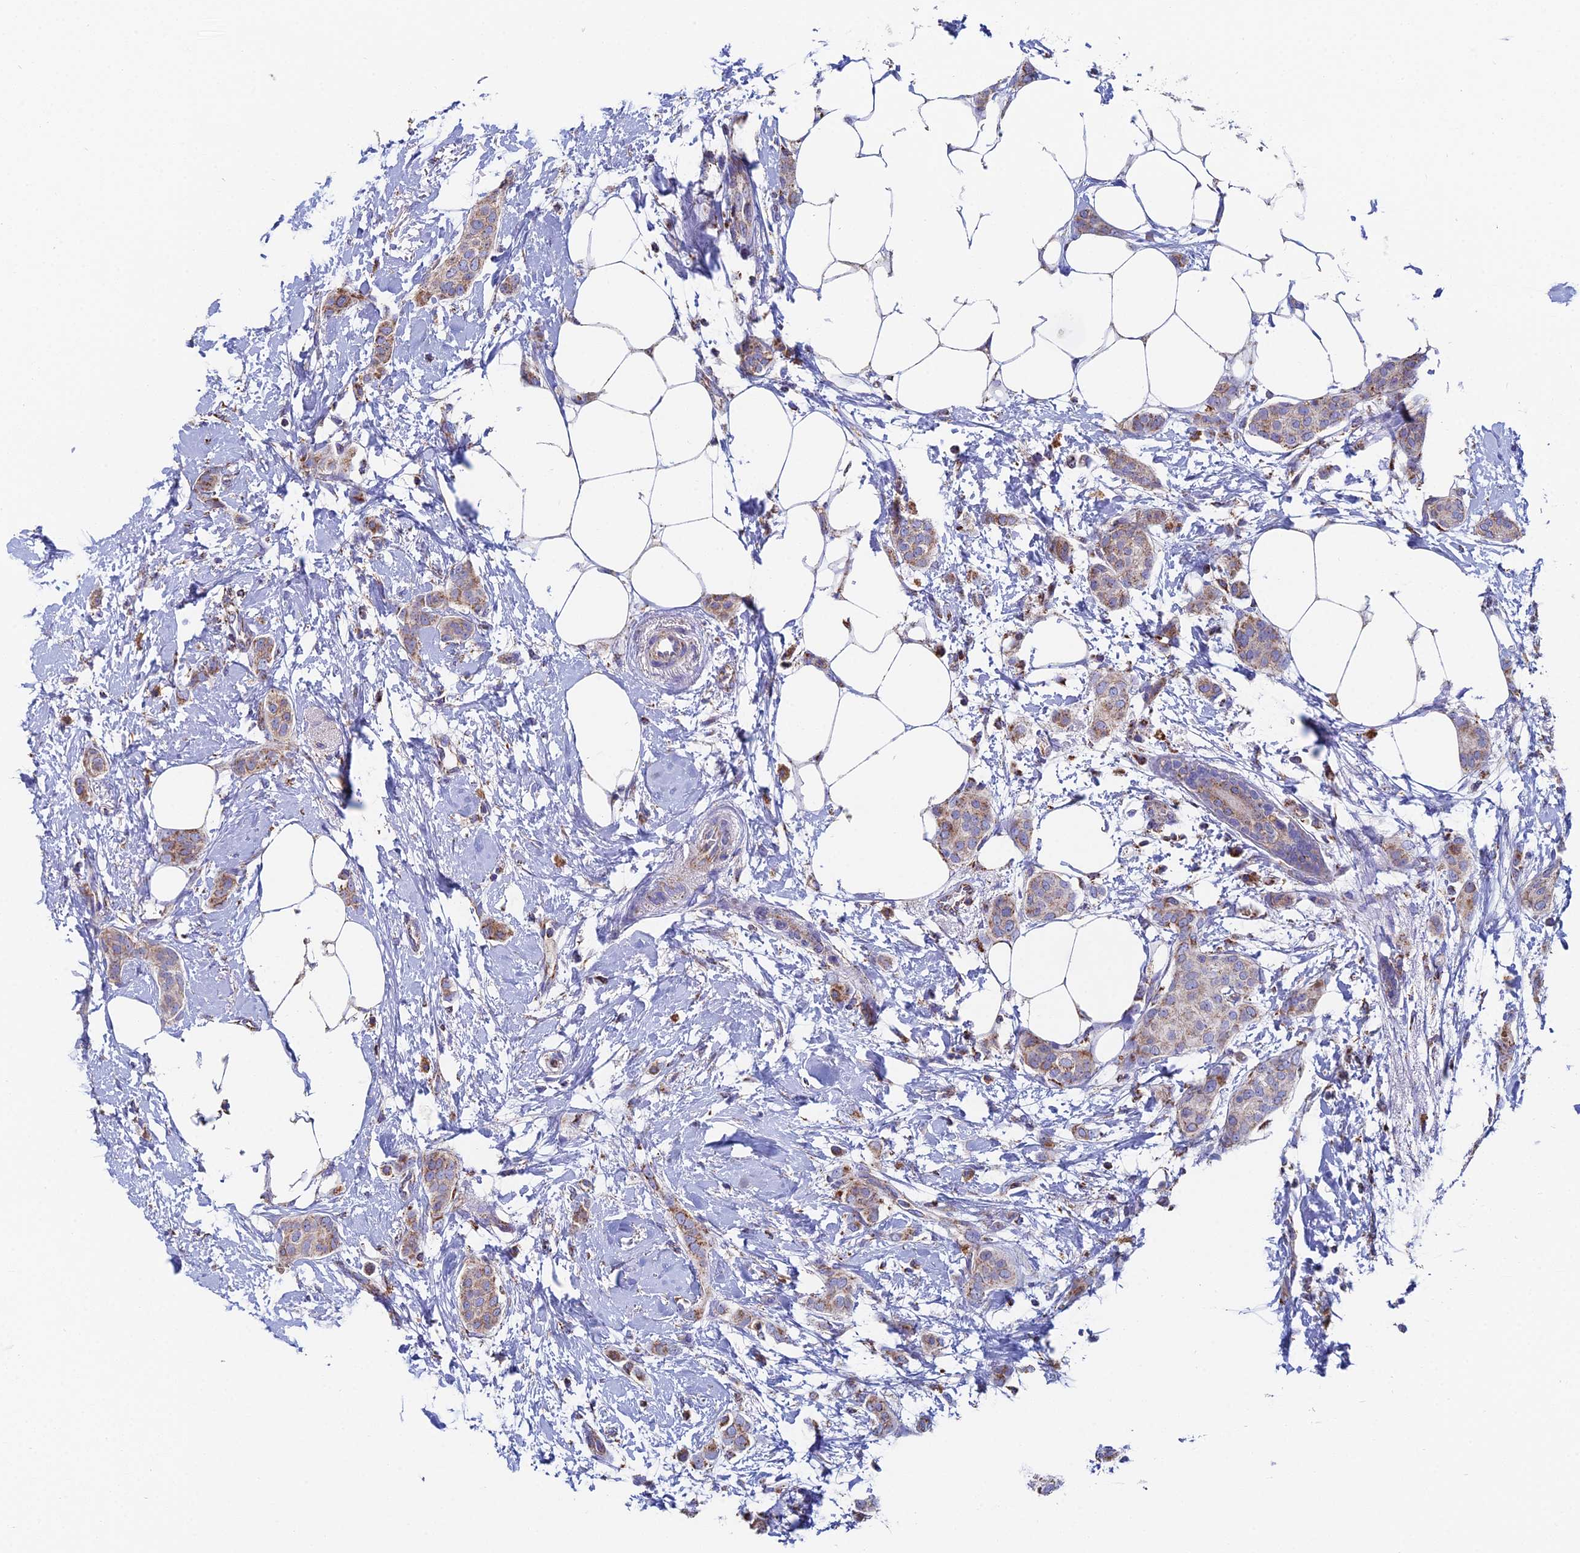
{"staining": {"intensity": "moderate", "quantity": "25%-75%", "location": "cytoplasmic/membranous"}, "tissue": "breast cancer", "cell_type": "Tumor cells", "image_type": "cancer", "snomed": [{"axis": "morphology", "description": "Duct carcinoma"}, {"axis": "topography", "description": "Breast"}], "caption": "A high-resolution histopathology image shows immunohistochemistry (IHC) staining of infiltrating ductal carcinoma (breast), which demonstrates moderate cytoplasmic/membranous staining in about 25%-75% of tumor cells. (Brightfield microscopy of DAB IHC at high magnification).", "gene": "SPOCK2", "patient": {"sex": "female", "age": 72}}